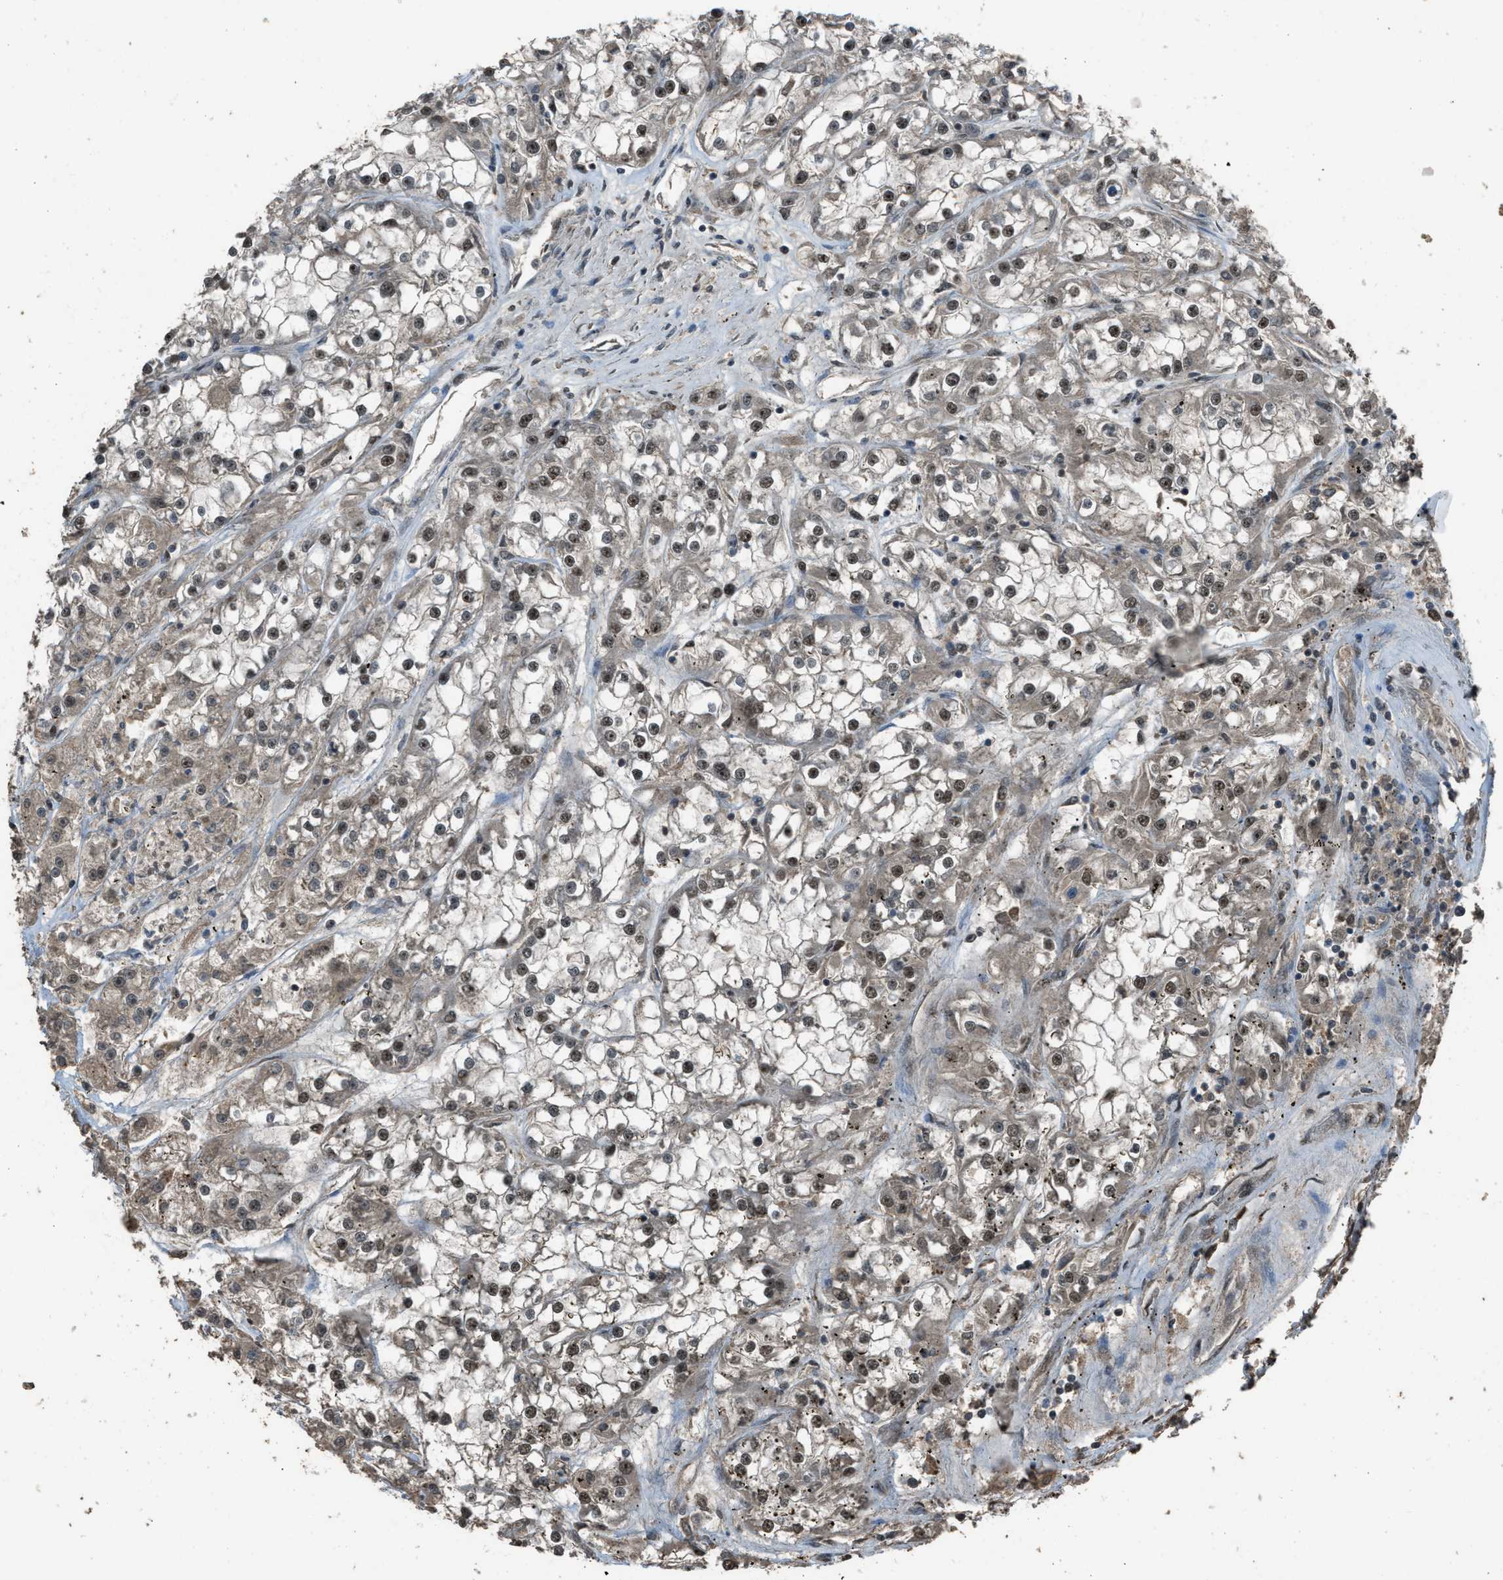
{"staining": {"intensity": "weak", "quantity": ">75%", "location": "nuclear"}, "tissue": "renal cancer", "cell_type": "Tumor cells", "image_type": "cancer", "snomed": [{"axis": "morphology", "description": "Adenocarcinoma, NOS"}, {"axis": "topography", "description": "Kidney"}], "caption": "Protein expression analysis of renal cancer shows weak nuclear staining in approximately >75% of tumor cells.", "gene": "SERTAD2", "patient": {"sex": "female", "age": 52}}